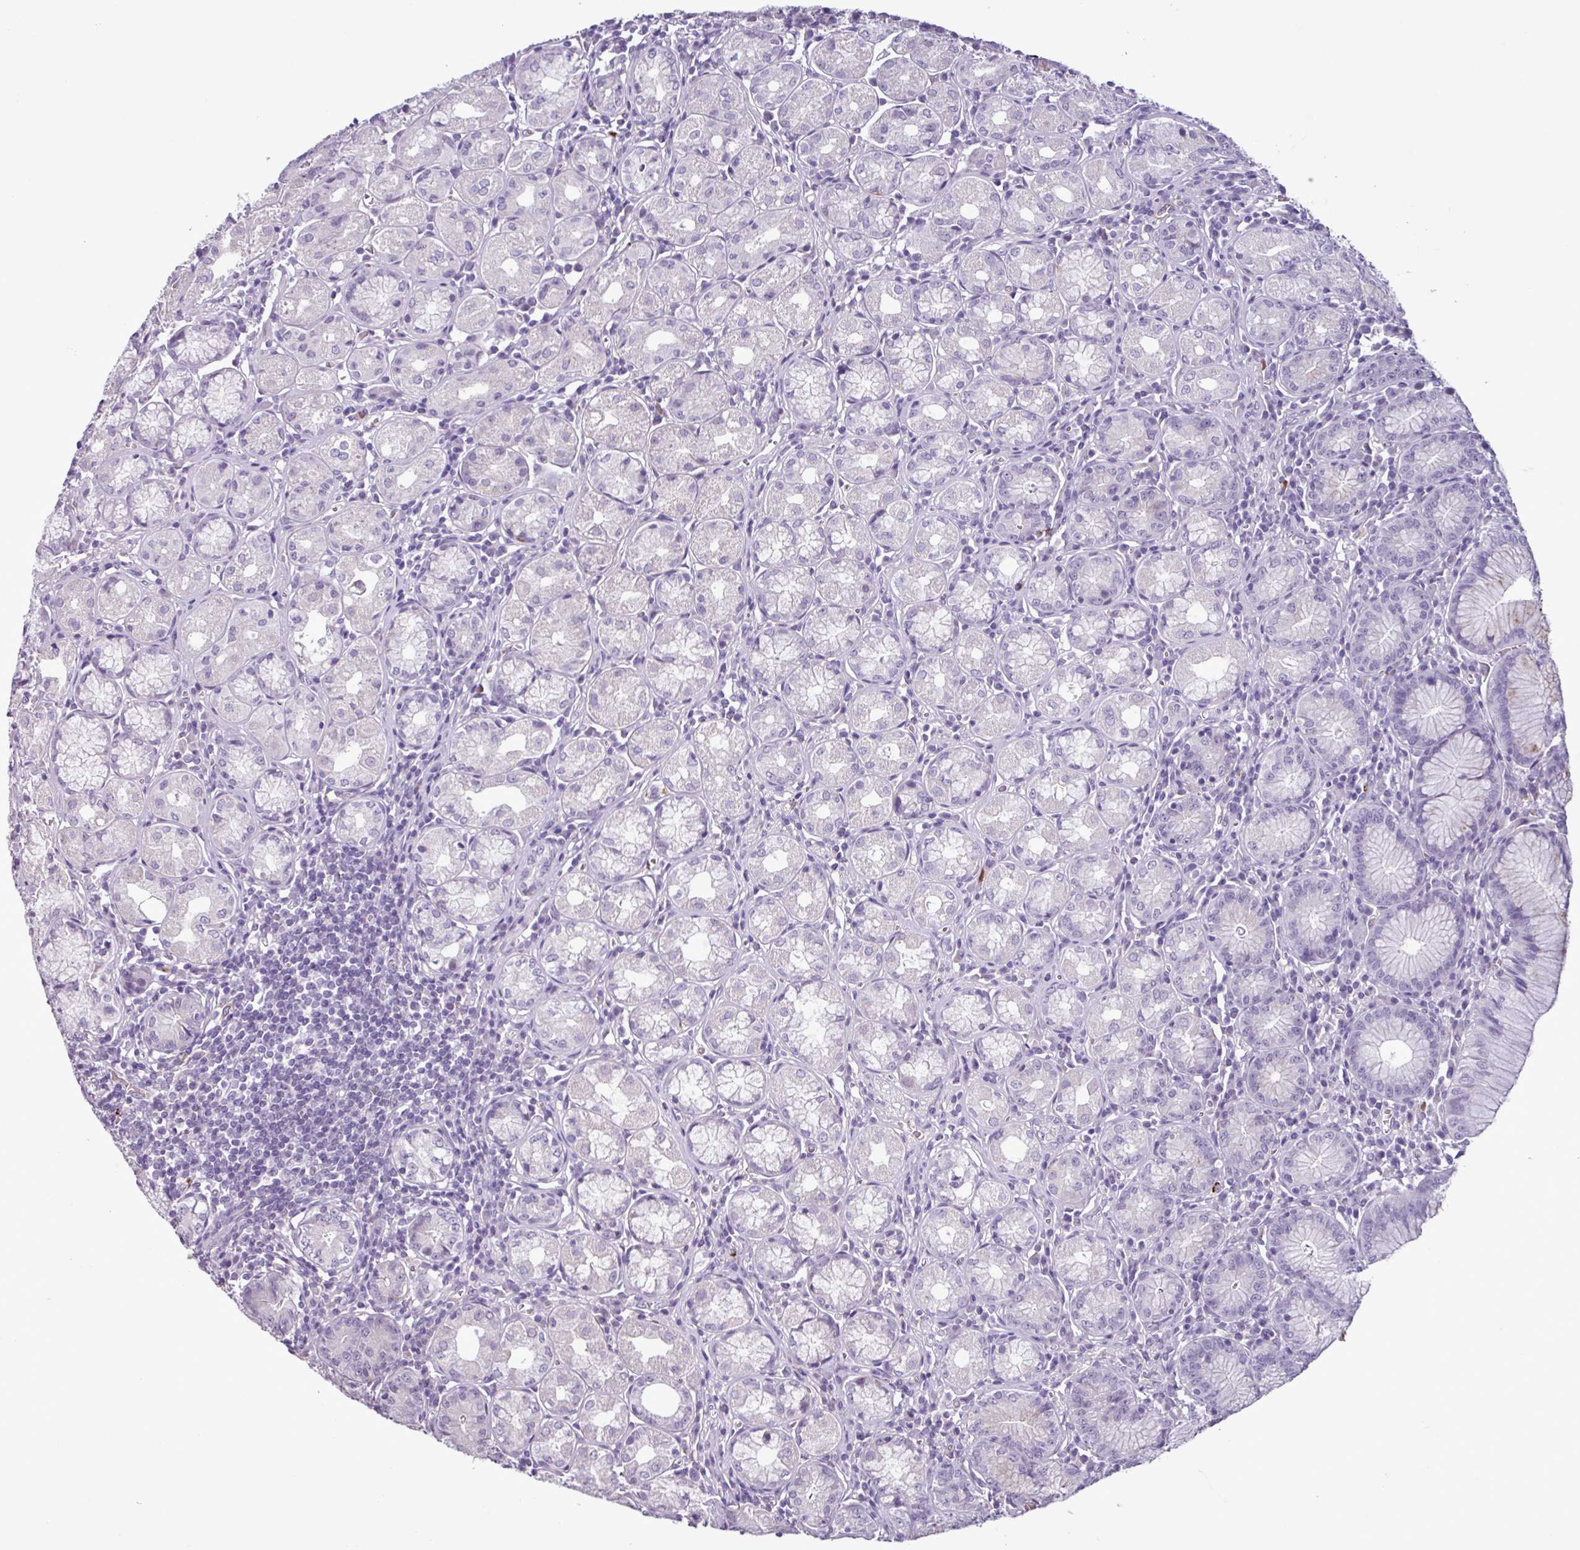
{"staining": {"intensity": "moderate", "quantity": "<25%", "location": "cytoplasmic/membranous"}, "tissue": "stomach", "cell_type": "Glandular cells", "image_type": "normal", "snomed": [{"axis": "morphology", "description": "Normal tissue, NOS"}, {"axis": "topography", "description": "Stomach"}], "caption": "IHC image of unremarkable stomach: stomach stained using immunohistochemistry exhibits low levels of moderate protein expression localized specifically in the cytoplasmic/membranous of glandular cells, appearing as a cytoplasmic/membranous brown color.", "gene": "C9orf24", "patient": {"sex": "male", "age": 55}}